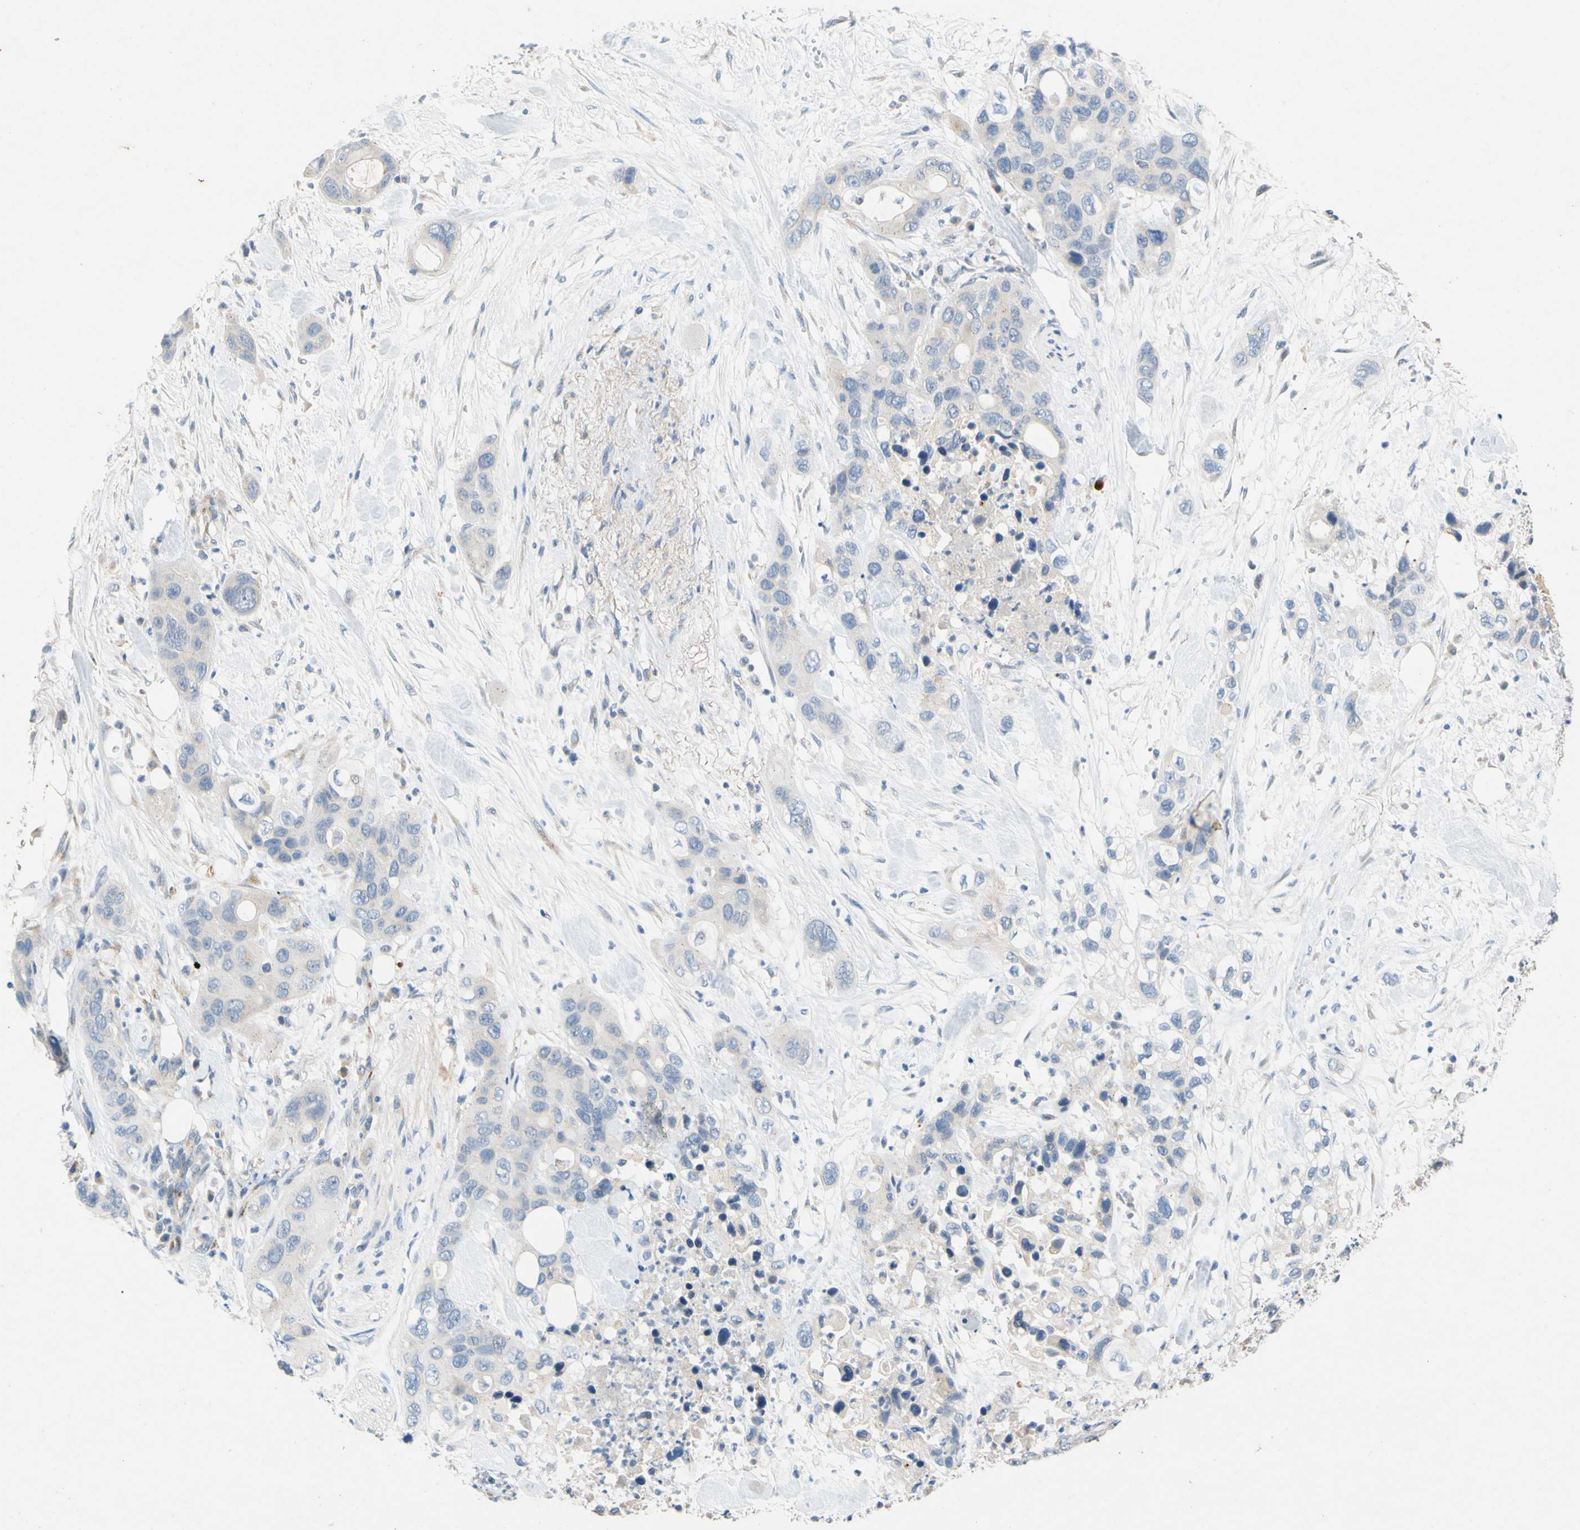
{"staining": {"intensity": "negative", "quantity": "none", "location": "none"}, "tissue": "pancreatic cancer", "cell_type": "Tumor cells", "image_type": "cancer", "snomed": [{"axis": "morphology", "description": "Adenocarcinoma, NOS"}, {"axis": "topography", "description": "Pancreas"}], "caption": "Protein analysis of pancreatic cancer exhibits no significant positivity in tumor cells.", "gene": "GASK1B", "patient": {"sex": "female", "age": 71}}